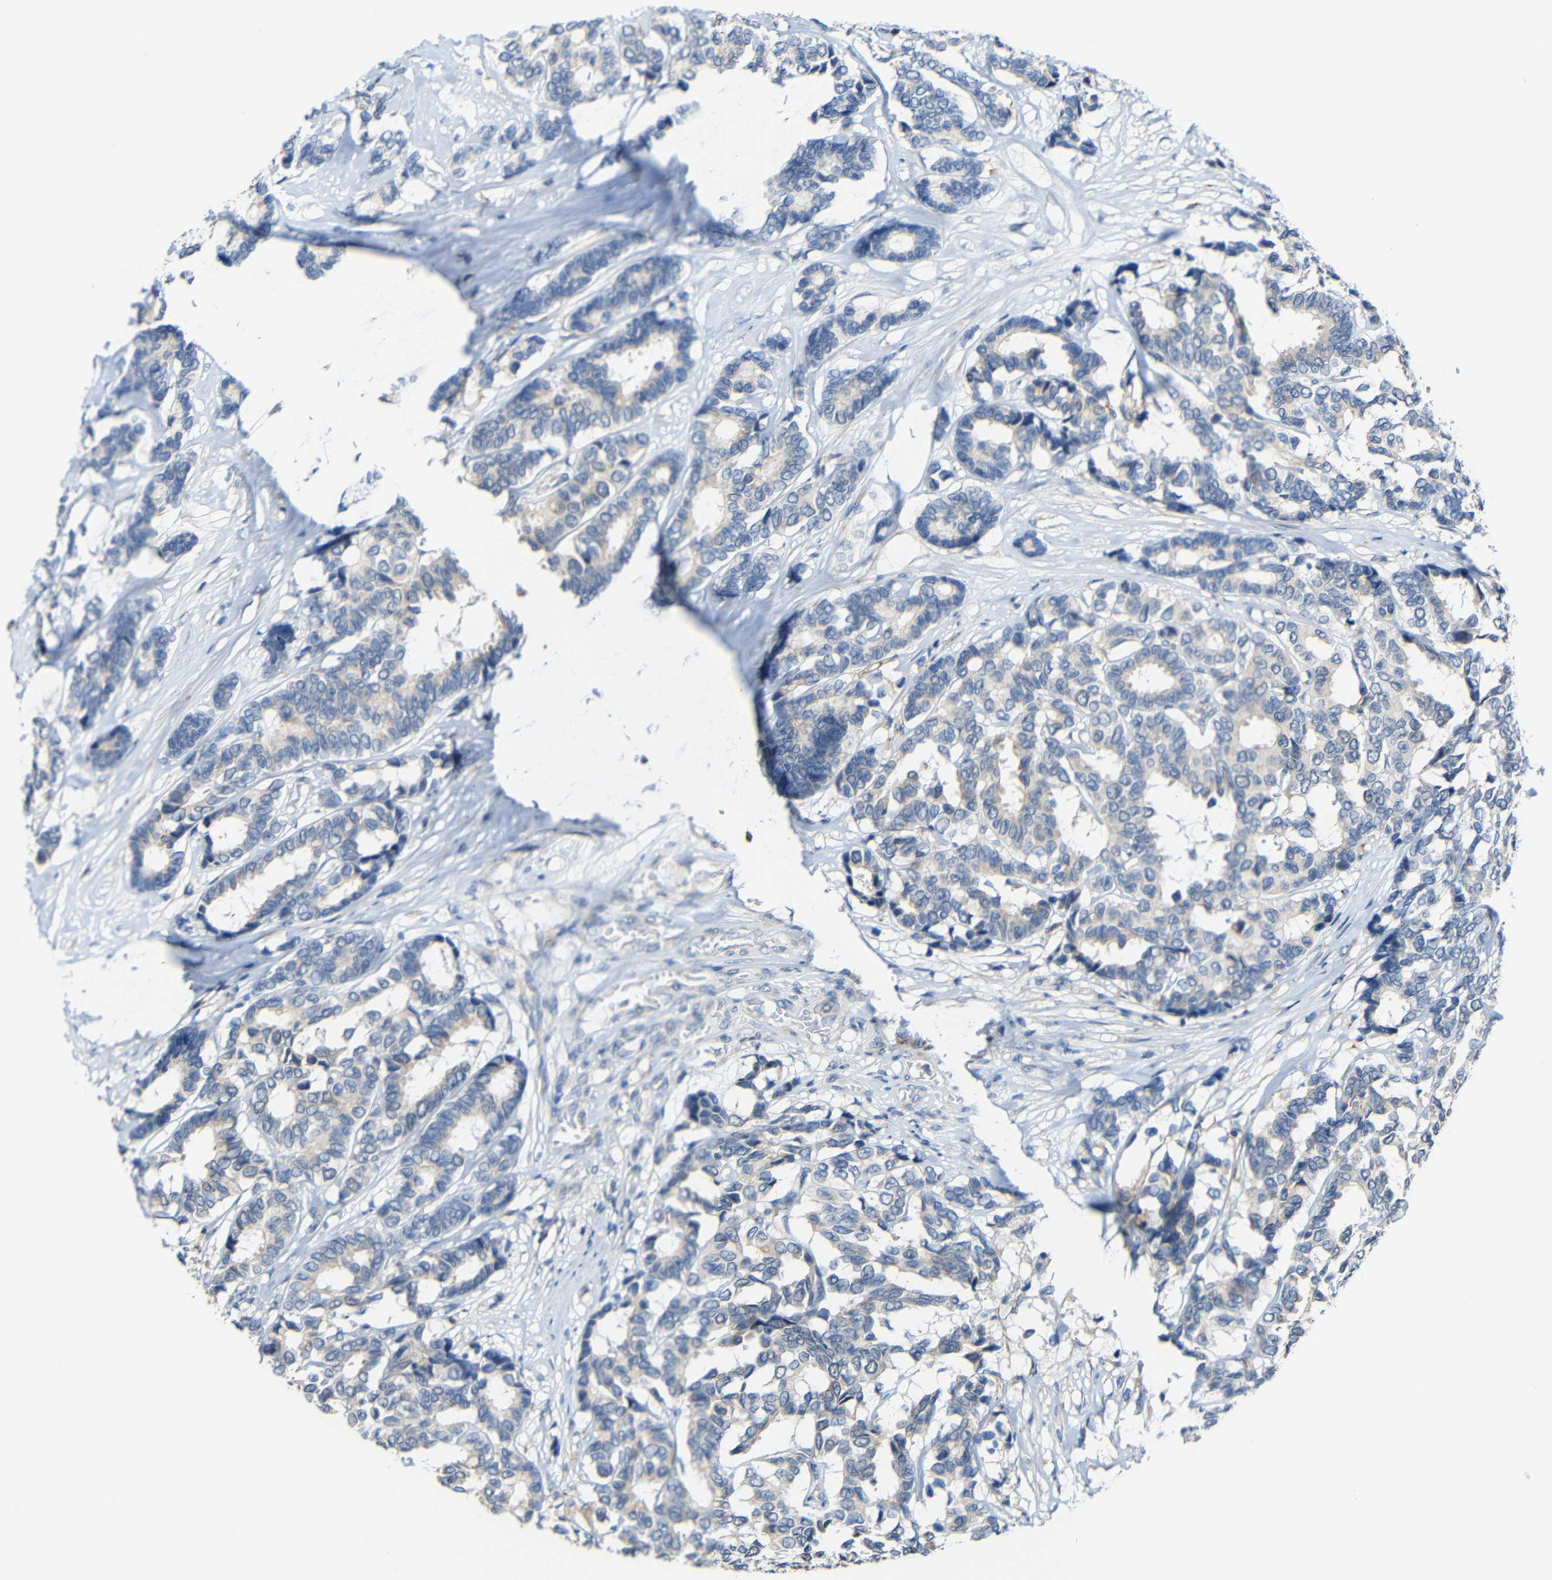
{"staining": {"intensity": "negative", "quantity": "none", "location": "none"}, "tissue": "breast cancer", "cell_type": "Tumor cells", "image_type": "cancer", "snomed": [{"axis": "morphology", "description": "Duct carcinoma"}, {"axis": "topography", "description": "Breast"}], "caption": "This is a histopathology image of IHC staining of breast infiltrating ductal carcinoma, which shows no staining in tumor cells.", "gene": "STBD1", "patient": {"sex": "female", "age": 87}}